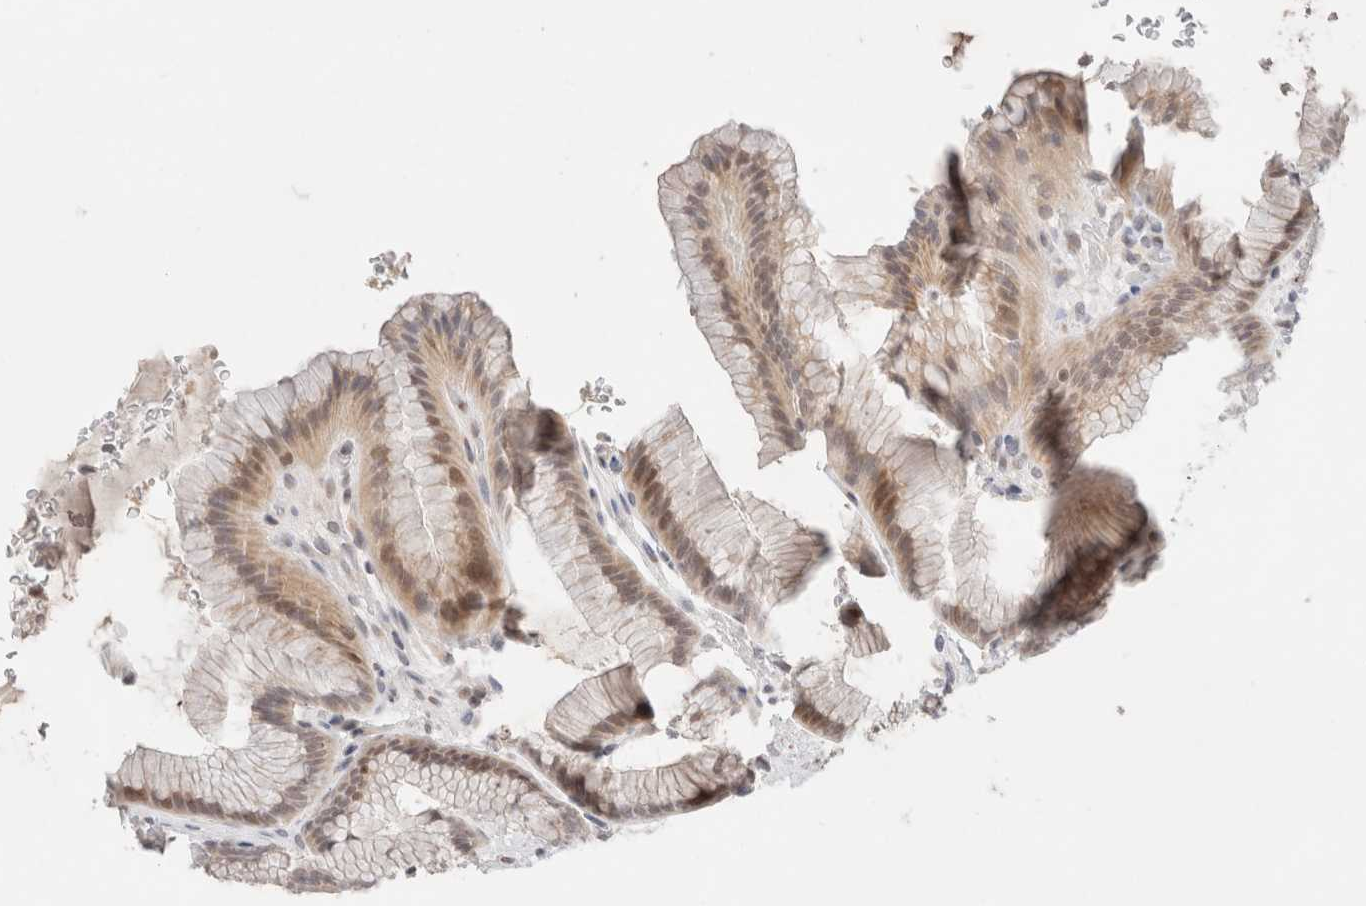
{"staining": {"intensity": "weak", "quantity": ">75%", "location": "cytoplasmic/membranous"}, "tissue": "stomach", "cell_type": "Glandular cells", "image_type": "normal", "snomed": [{"axis": "morphology", "description": "Normal tissue, NOS"}, {"axis": "topography", "description": "Stomach"}], "caption": "Immunohistochemistry of unremarkable stomach exhibits low levels of weak cytoplasmic/membranous expression in about >75% of glandular cells.", "gene": "ERI3", "patient": {"sex": "male", "age": 42}}